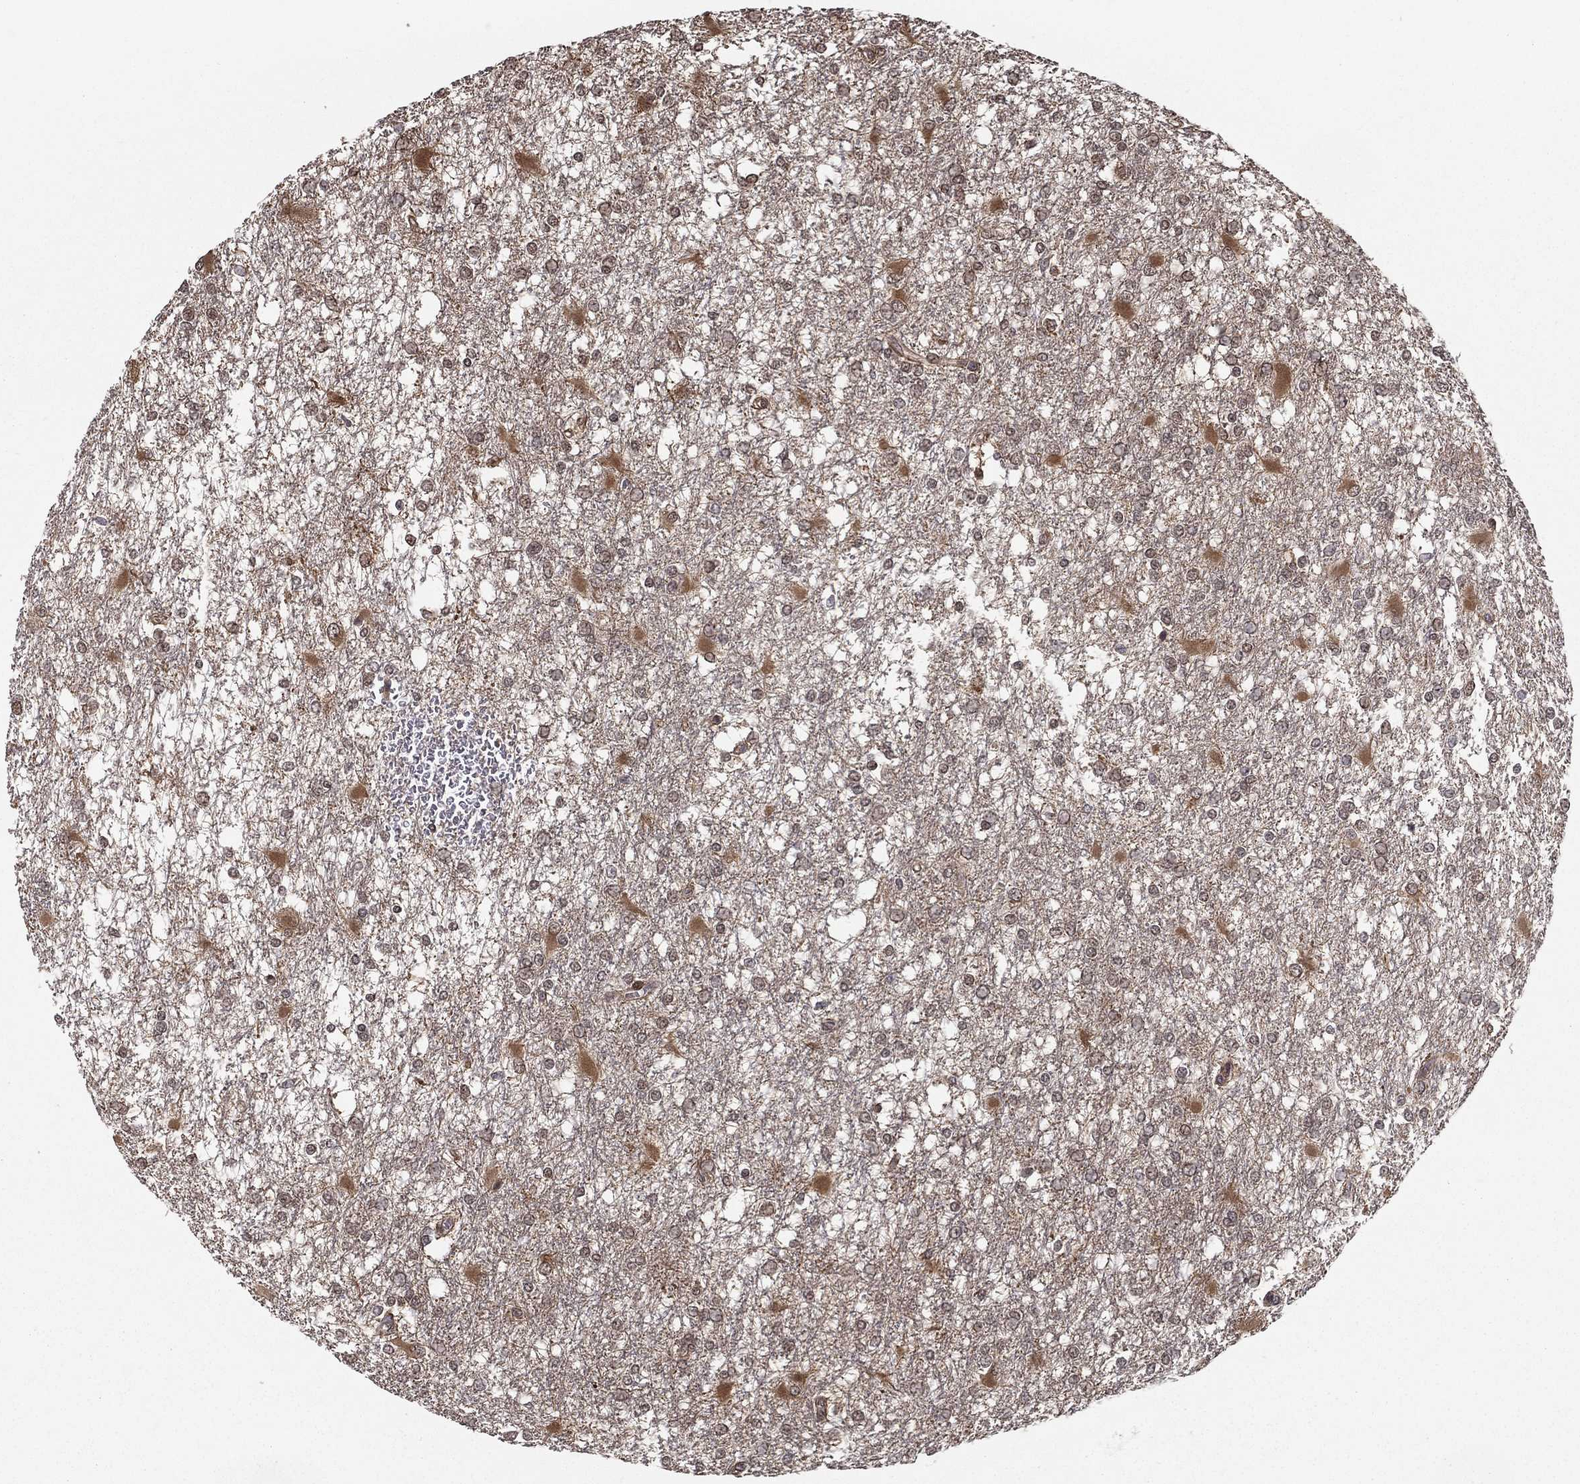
{"staining": {"intensity": "moderate", "quantity": "<25%", "location": "cytoplasmic/membranous"}, "tissue": "glioma", "cell_type": "Tumor cells", "image_type": "cancer", "snomed": [{"axis": "morphology", "description": "Glioma, malignant, High grade"}, {"axis": "topography", "description": "Cerebral cortex"}], "caption": "Glioma was stained to show a protein in brown. There is low levels of moderate cytoplasmic/membranous staining in approximately <25% of tumor cells.", "gene": "SLC6A6", "patient": {"sex": "male", "age": 79}}